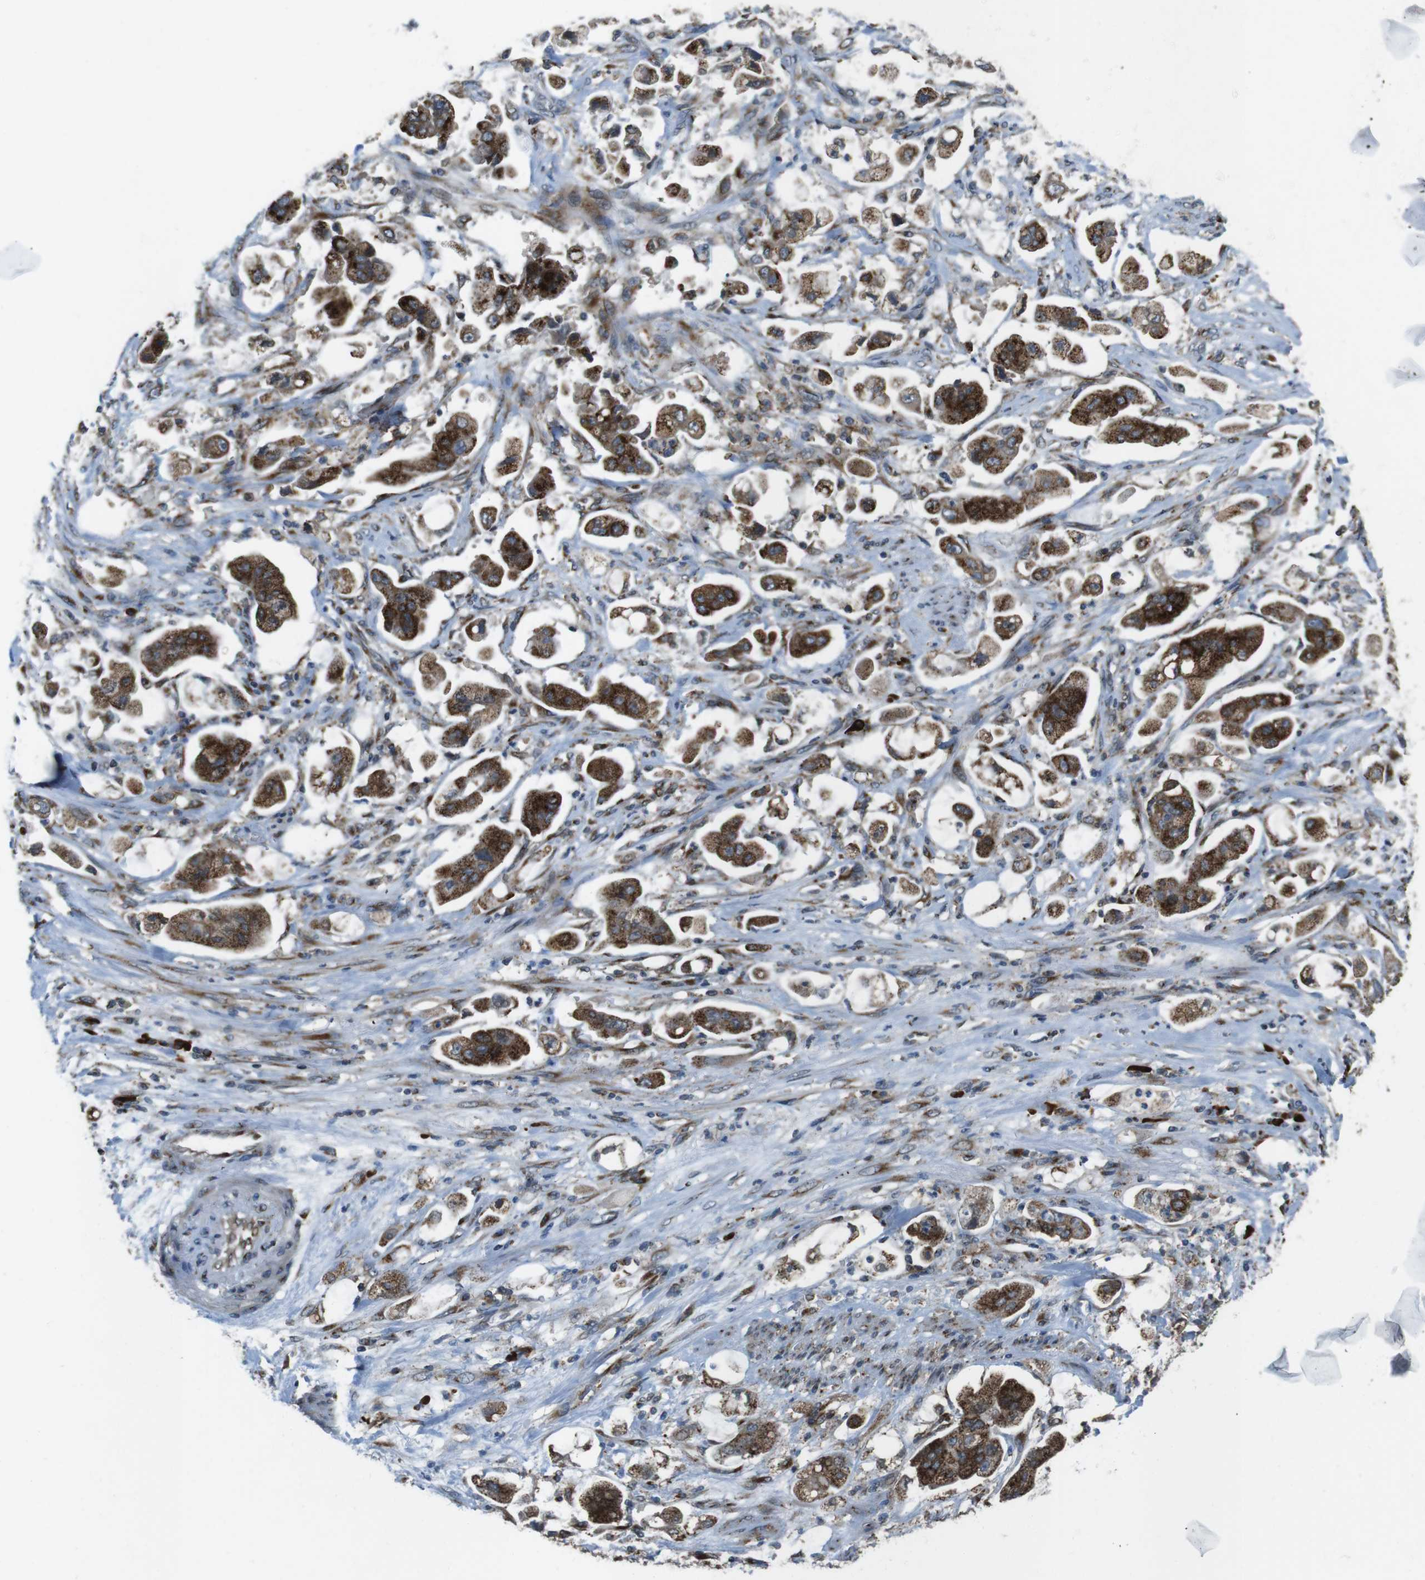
{"staining": {"intensity": "strong", "quantity": ">75%", "location": "cytoplasmic/membranous"}, "tissue": "stomach cancer", "cell_type": "Tumor cells", "image_type": "cancer", "snomed": [{"axis": "morphology", "description": "Adenocarcinoma, NOS"}, {"axis": "topography", "description": "Stomach"}], "caption": "A high amount of strong cytoplasmic/membranous positivity is present in approximately >75% of tumor cells in stomach cancer tissue.", "gene": "ZFPL1", "patient": {"sex": "male", "age": 62}}